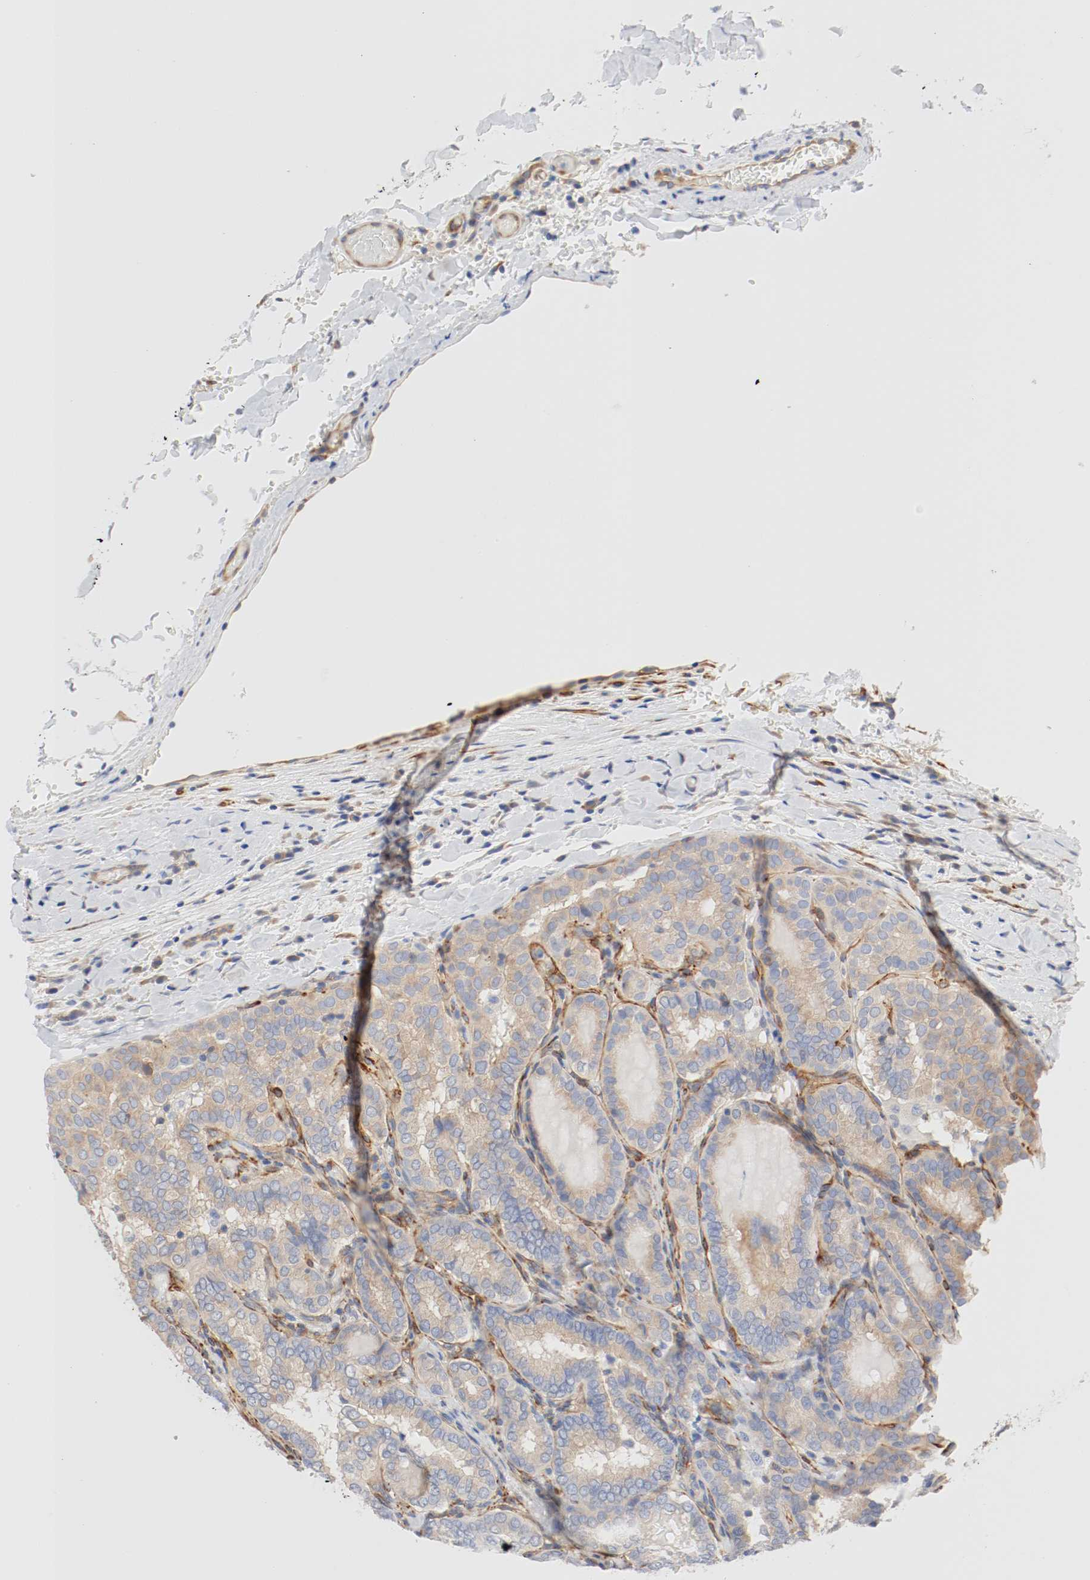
{"staining": {"intensity": "moderate", "quantity": ">75%", "location": "cytoplasmic/membranous"}, "tissue": "thyroid cancer", "cell_type": "Tumor cells", "image_type": "cancer", "snomed": [{"axis": "morphology", "description": "Papillary adenocarcinoma, NOS"}, {"axis": "topography", "description": "Thyroid gland"}], "caption": "The photomicrograph shows staining of thyroid cancer (papillary adenocarcinoma), revealing moderate cytoplasmic/membranous protein staining (brown color) within tumor cells.", "gene": "GIT1", "patient": {"sex": "female", "age": 30}}